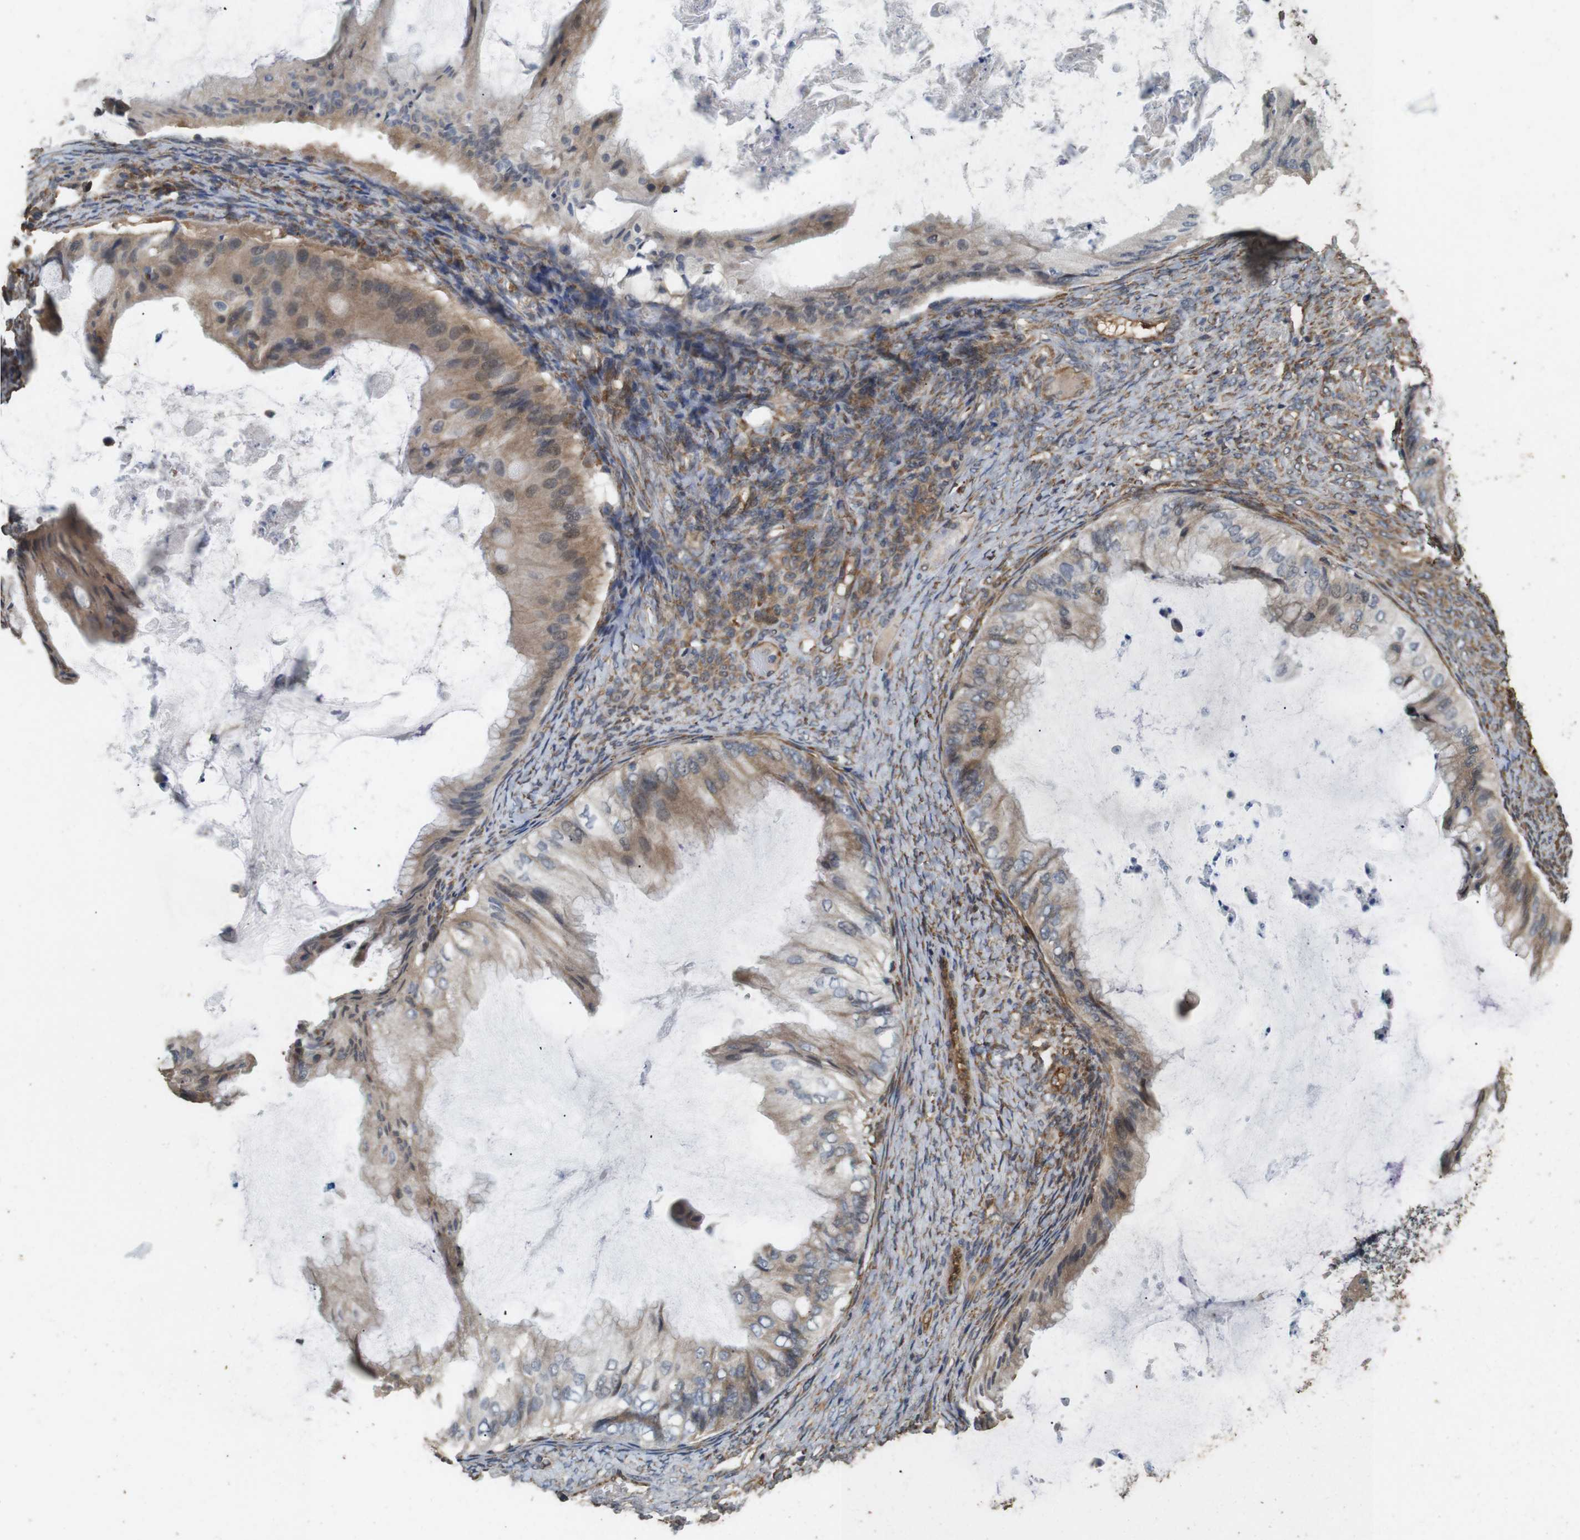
{"staining": {"intensity": "moderate", "quantity": ">75%", "location": "cytoplasmic/membranous"}, "tissue": "ovarian cancer", "cell_type": "Tumor cells", "image_type": "cancer", "snomed": [{"axis": "morphology", "description": "Cystadenocarcinoma, mucinous, NOS"}, {"axis": "topography", "description": "Ovary"}], "caption": "The histopathology image displays a brown stain indicating the presence of a protein in the cytoplasmic/membranous of tumor cells in ovarian cancer.", "gene": "CNPY4", "patient": {"sex": "female", "age": 61}}